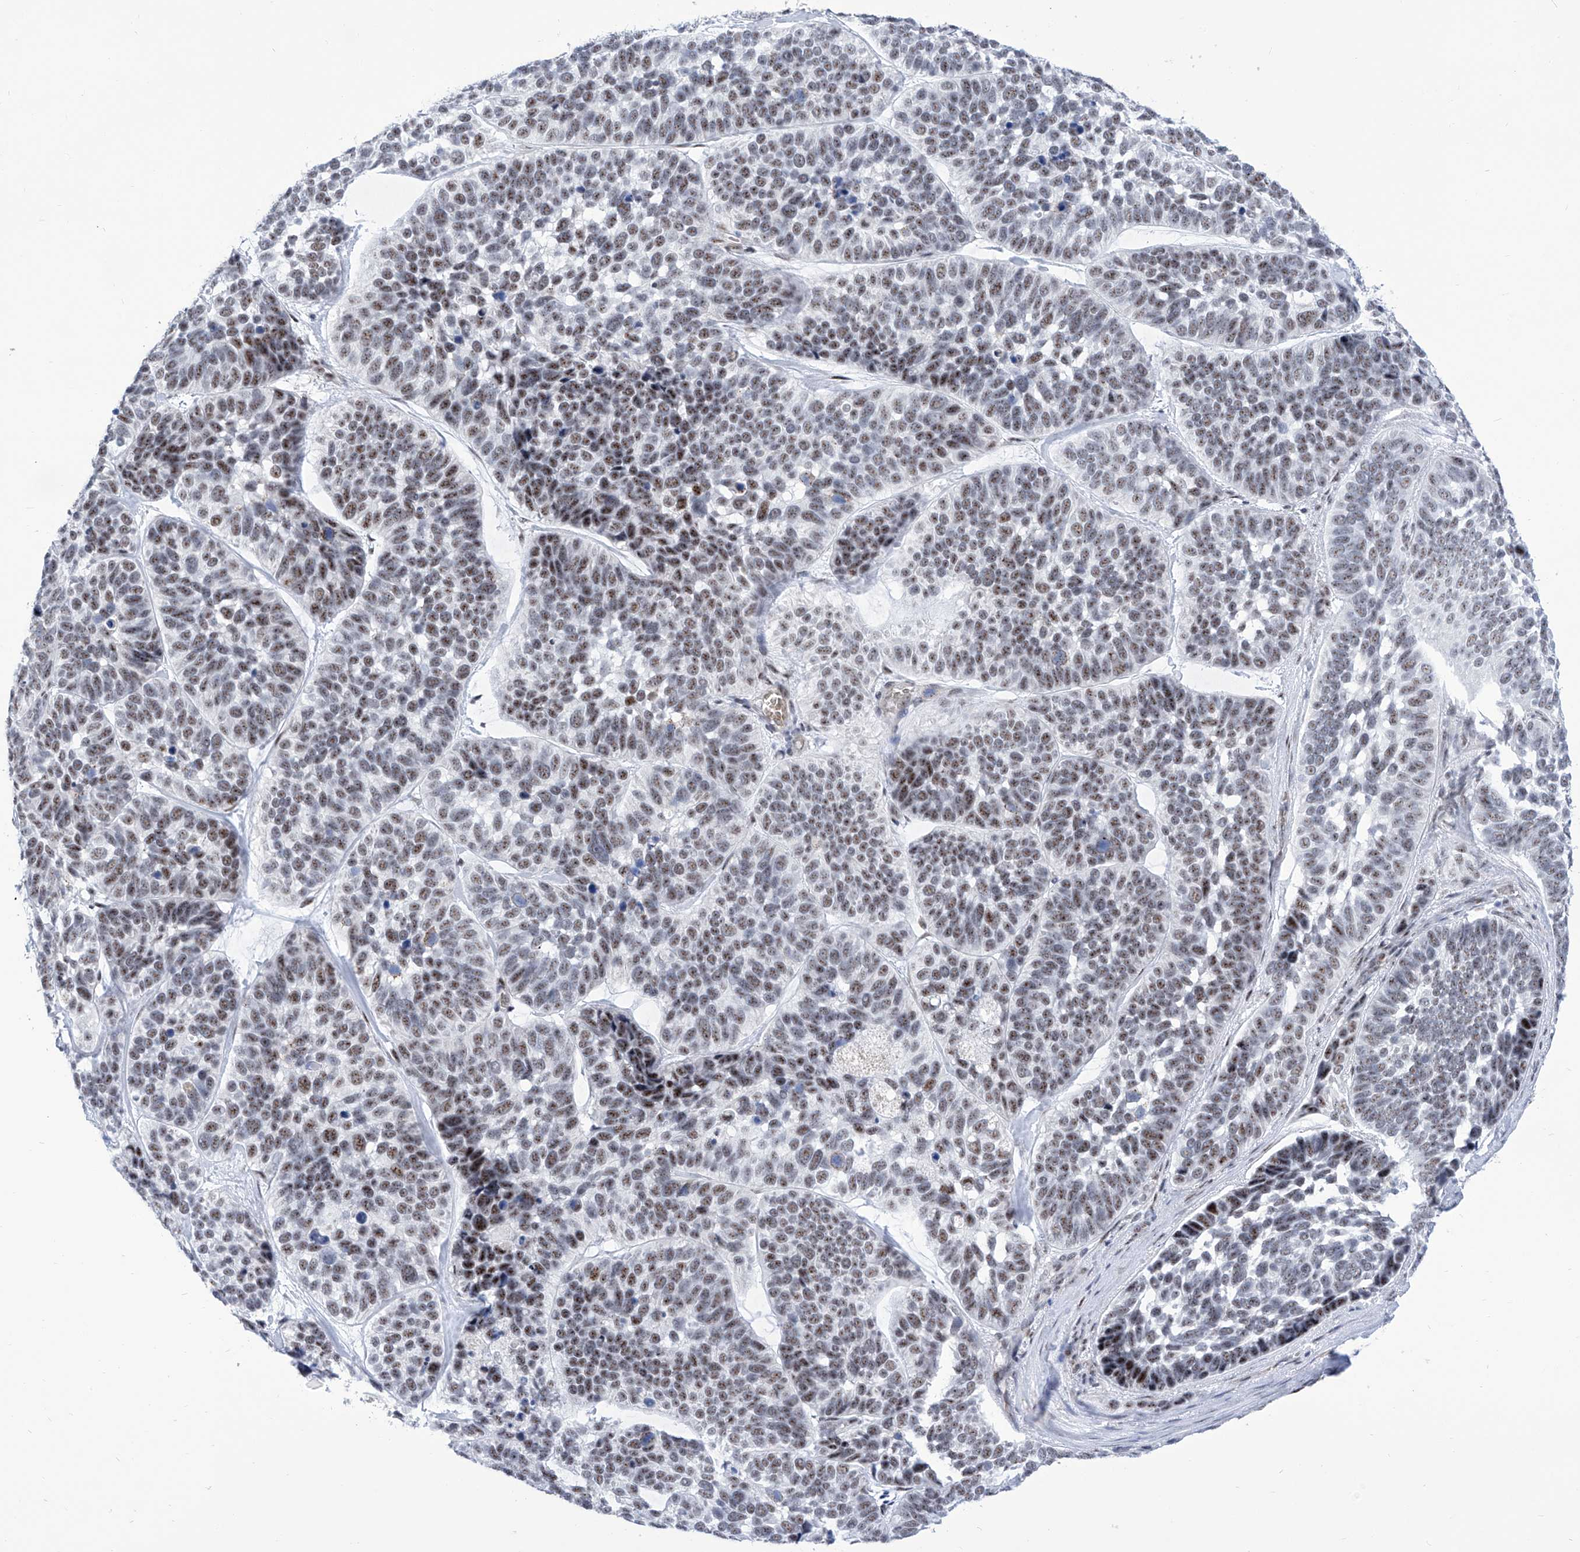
{"staining": {"intensity": "moderate", "quantity": ">75%", "location": "nuclear"}, "tissue": "skin cancer", "cell_type": "Tumor cells", "image_type": "cancer", "snomed": [{"axis": "morphology", "description": "Basal cell carcinoma"}, {"axis": "topography", "description": "Skin"}], "caption": "Brown immunohistochemical staining in human basal cell carcinoma (skin) exhibits moderate nuclear positivity in approximately >75% of tumor cells.", "gene": "SART1", "patient": {"sex": "male", "age": 62}}